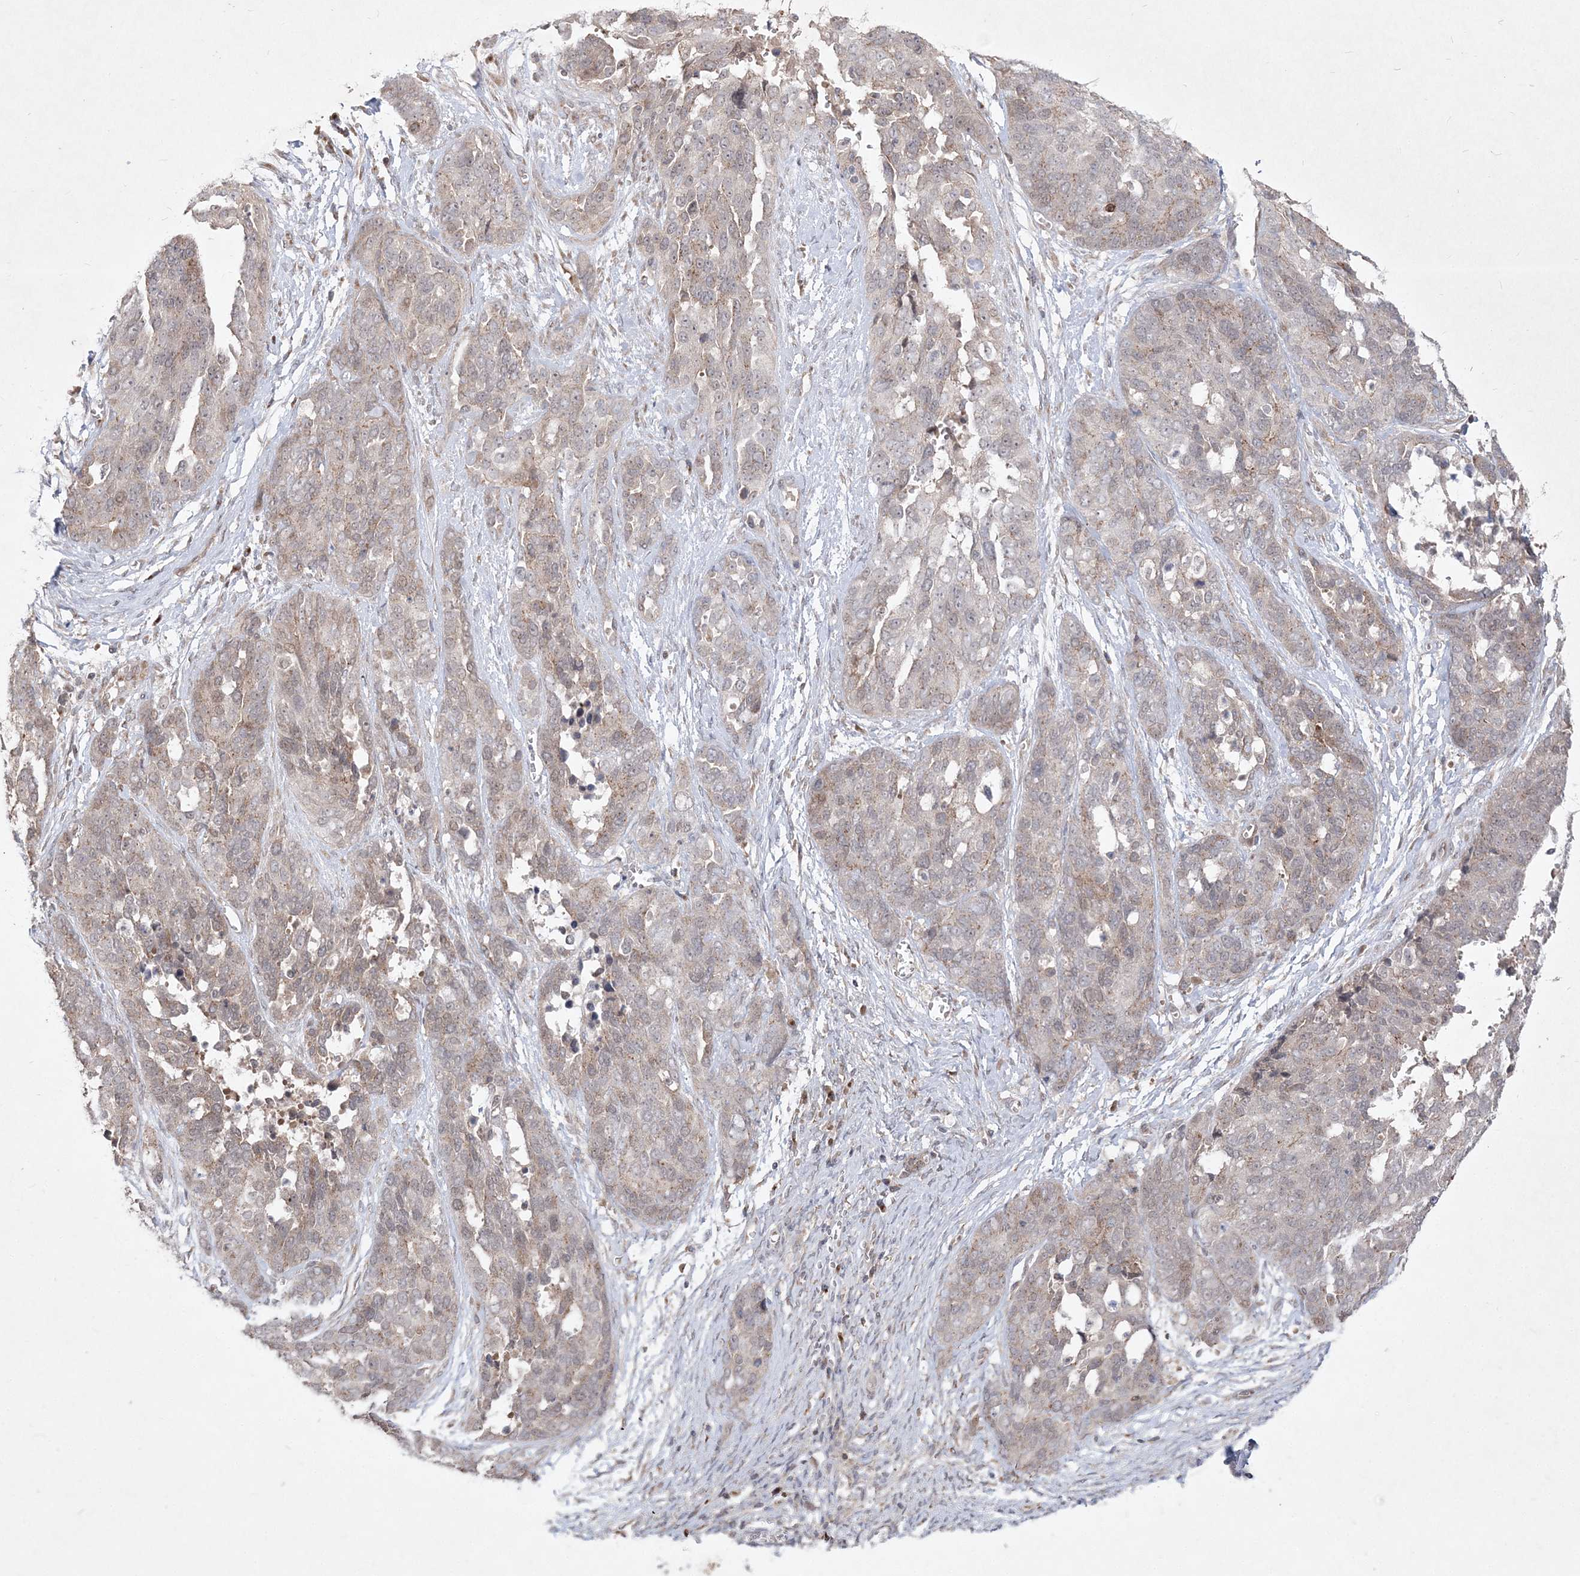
{"staining": {"intensity": "weak", "quantity": "<25%", "location": "cytoplasmic/membranous"}, "tissue": "ovarian cancer", "cell_type": "Tumor cells", "image_type": "cancer", "snomed": [{"axis": "morphology", "description": "Cystadenocarcinoma, serous, NOS"}, {"axis": "topography", "description": "Ovary"}], "caption": "A photomicrograph of ovarian cancer stained for a protein displays no brown staining in tumor cells.", "gene": "CLNK", "patient": {"sex": "female", "age": 44}}